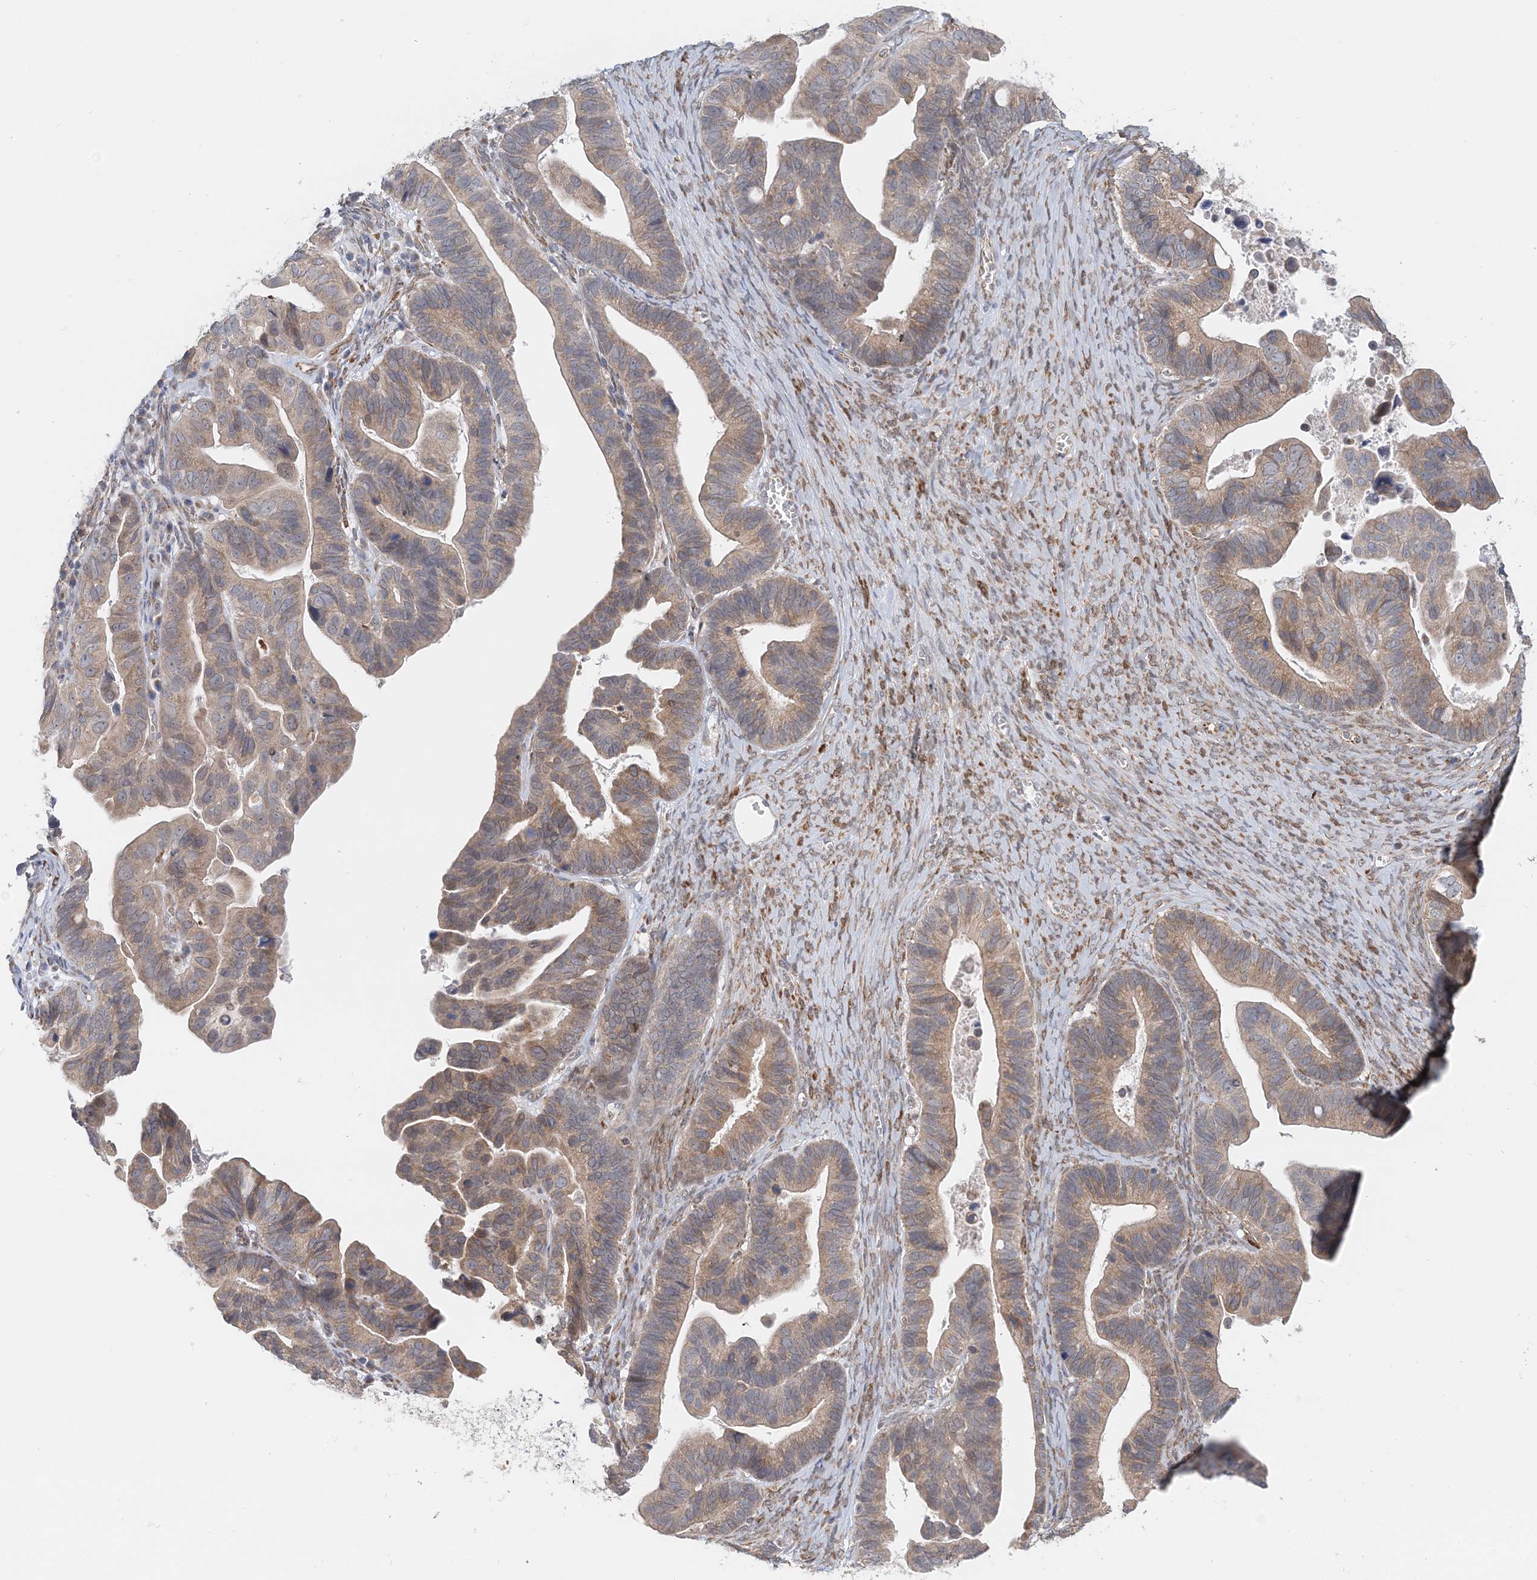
{"staining": {"intensity": "moderate", "quantity": ">75%", "location": "cytoplasmic/membranous"}, "tissue": "ovarian cancer", "cell_type": "Tumor cells", "image_type": "cancer", "snomed": [{"axis": "morphology", "description": "Cystadenocarcinoma, serous, NOS"}, {"axis": "topography", "description": "Ovary"}], "caption": "Protein analysis of ovarian cancer tissue displays moderate cytoplasmic/membranous positivity in approximately >75% of tumor cells.", "gene": "PCYOX1L", "patient": {"sex": "female", "age": 56}}